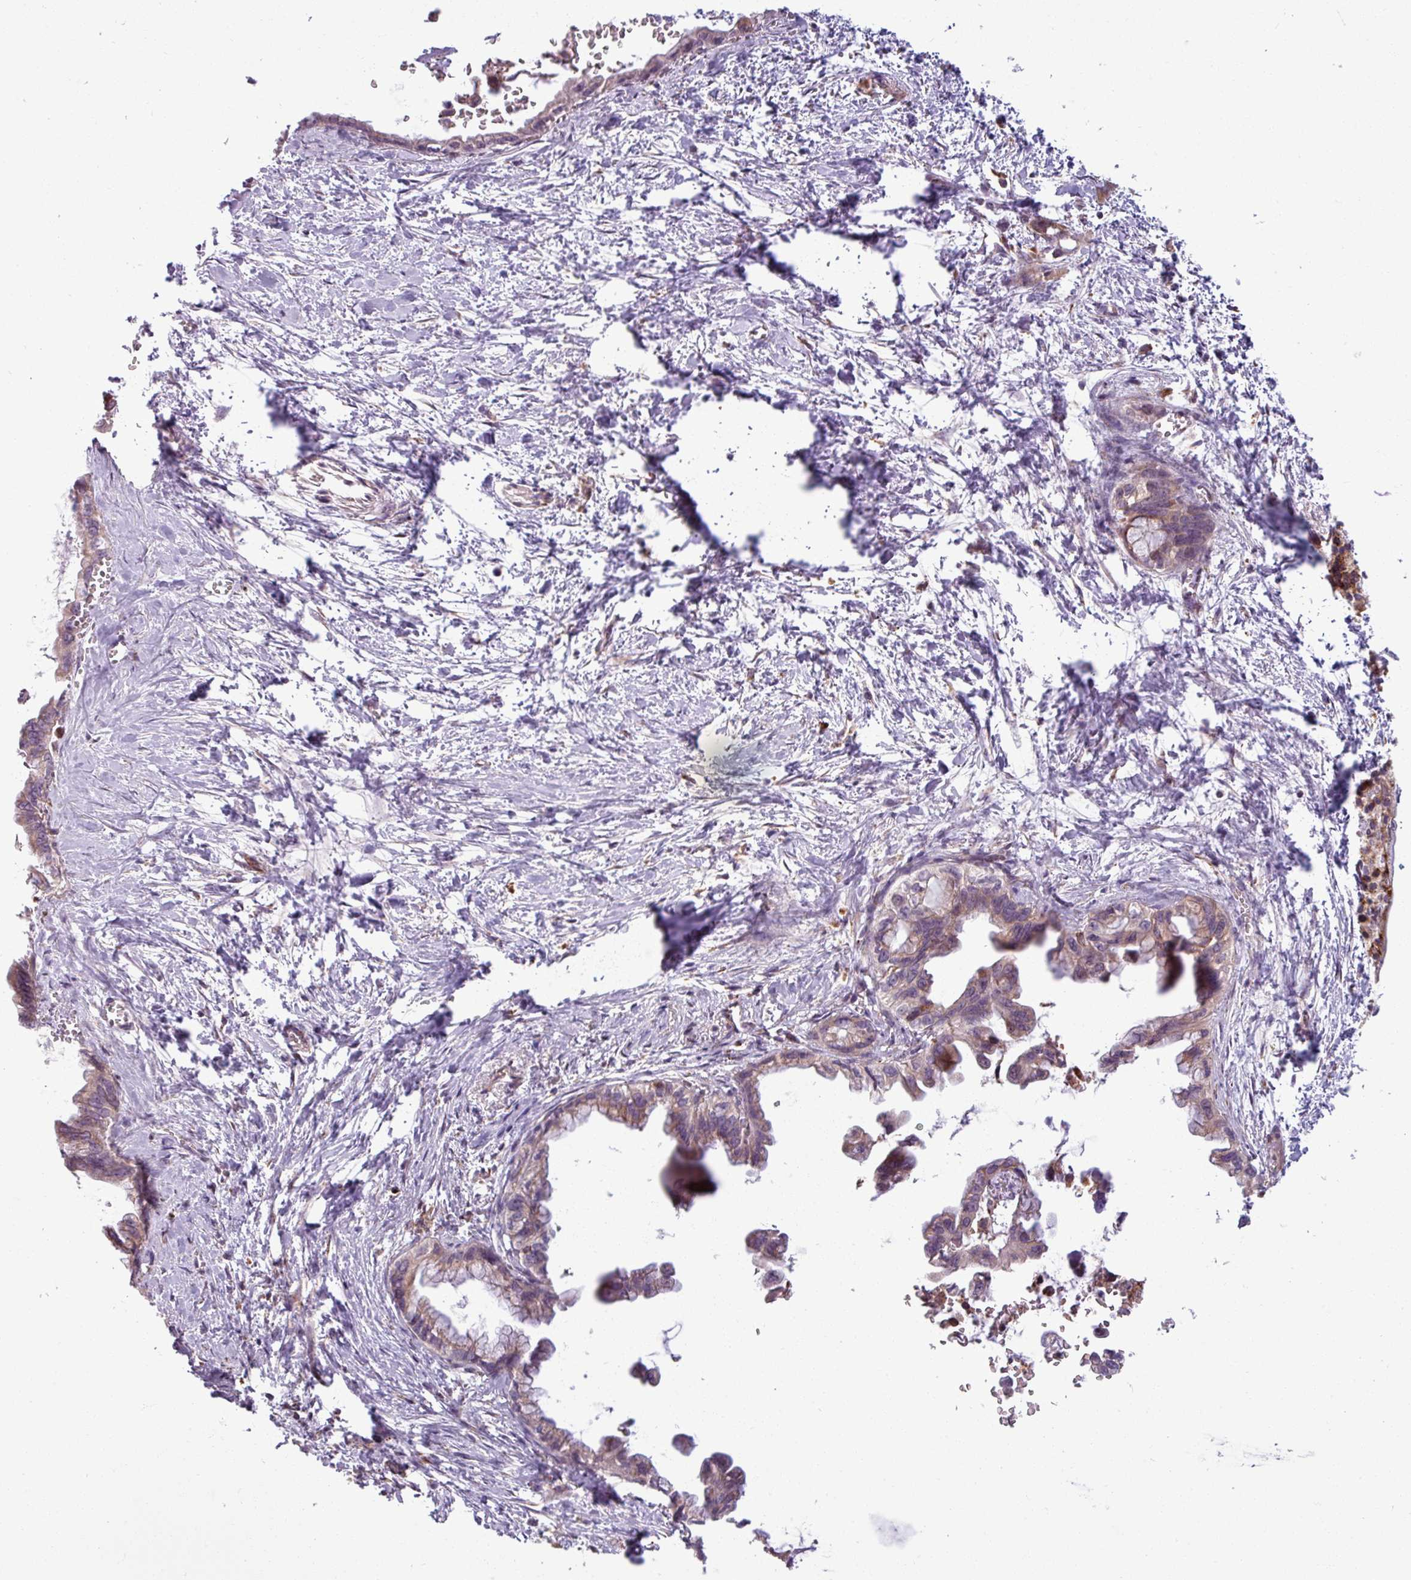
{"staining": {"intensity": "weak", "quantity": "25%-75%", "location": "cytoplasmic/membranous"}, "tissue": "pancreatic cancer", "cell_type": "Tumor cells", "image_type": "cancer", "snomed": [{"axis": "morphology", "description": "Adenocarcinoma, NOS"}, {"axis": "topography", "description": "Pancreas"}], "caption": "Immunohistochemistry (IHC) of human pancreatic cancer (adenocarcinoma) reveals low levels of weak cytoplasmic/membranous positivity in about 25%-75% of tumor cells. Immunohistochemistry stains the protein in brown and the nuclei are stained blue.", "gene": "MAGT1", "patient": {"sex": "male", "age": 61}}